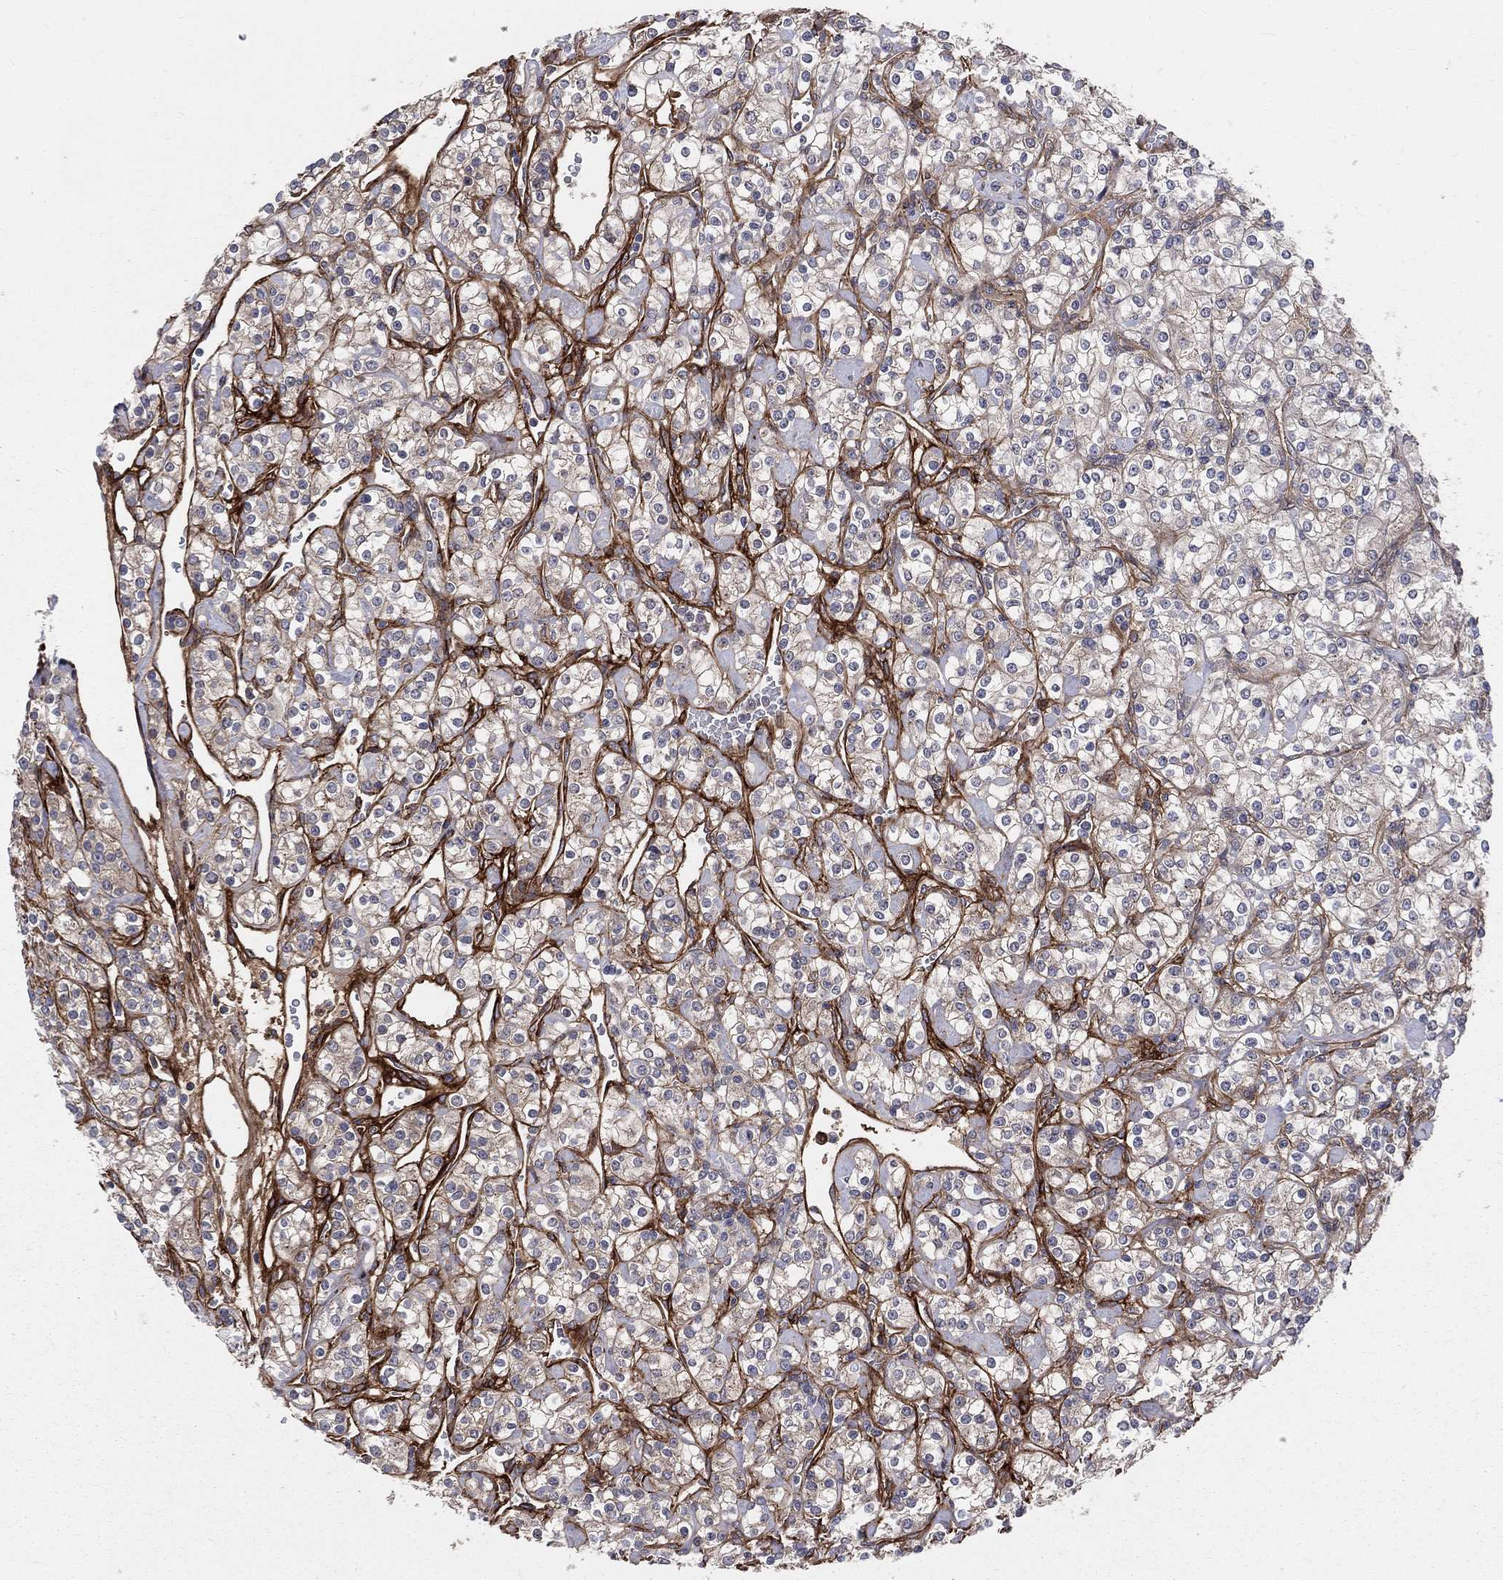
{"staining": {"intensity": "weak", "quantity": ">75%", "location": "cytoplasmic/membranous"}, "tissue": "renal cancer", "cell_type": "Tumor cells", "image_type": "cancer", "snomed": [{"axis": "morphology", "description": "Adenocarcinoma, NOS"}, {"axis": "topography", "description": "Kidney"}], "caption": "Protein staining demonstrates weak cytoplasmic/membranous staining in approximately >75% of tumor cells in renal adenocarcinoma.", "gene": "ENTPD1", "patient": {"sex": "male", "age": 77}}